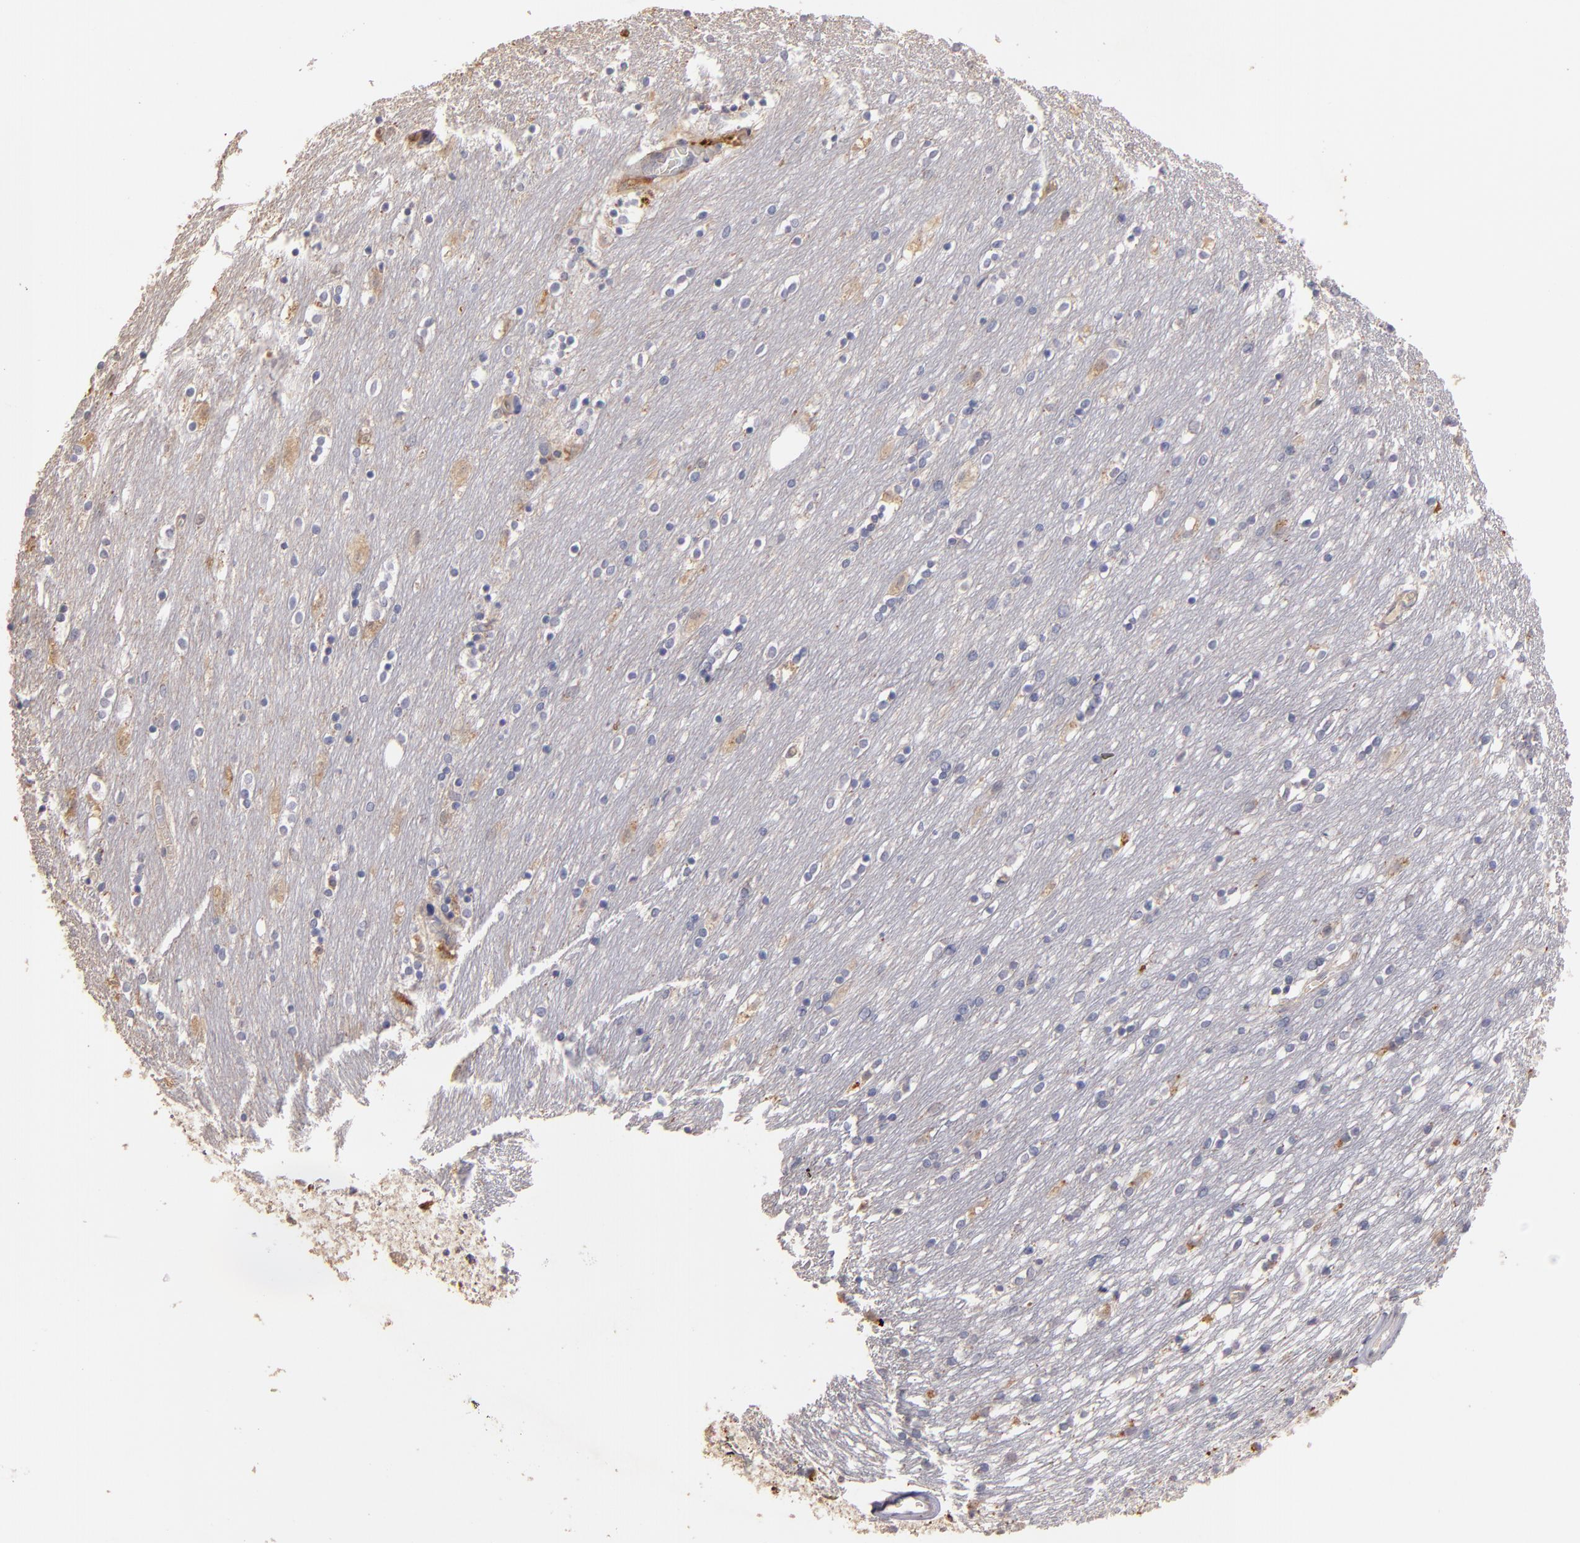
{"staining": {"intensity": "negative", "quantity": "none", "location": "none"}, "tissue": "caudate", "cell_type": "Glial cells", "image_type": "normal", "snomed": [{"axis": "morphology", "description": "Normal tissue, NOS"}, {"axis": "topography", "description": "Lateral ventricle wall"}], "caption": "DAB immunohistochemical staining of normal human caudate exhibits no significant expression in glial cells.", "gene": "TRAF1", "patient": {"sex": "female", "age": 54}}